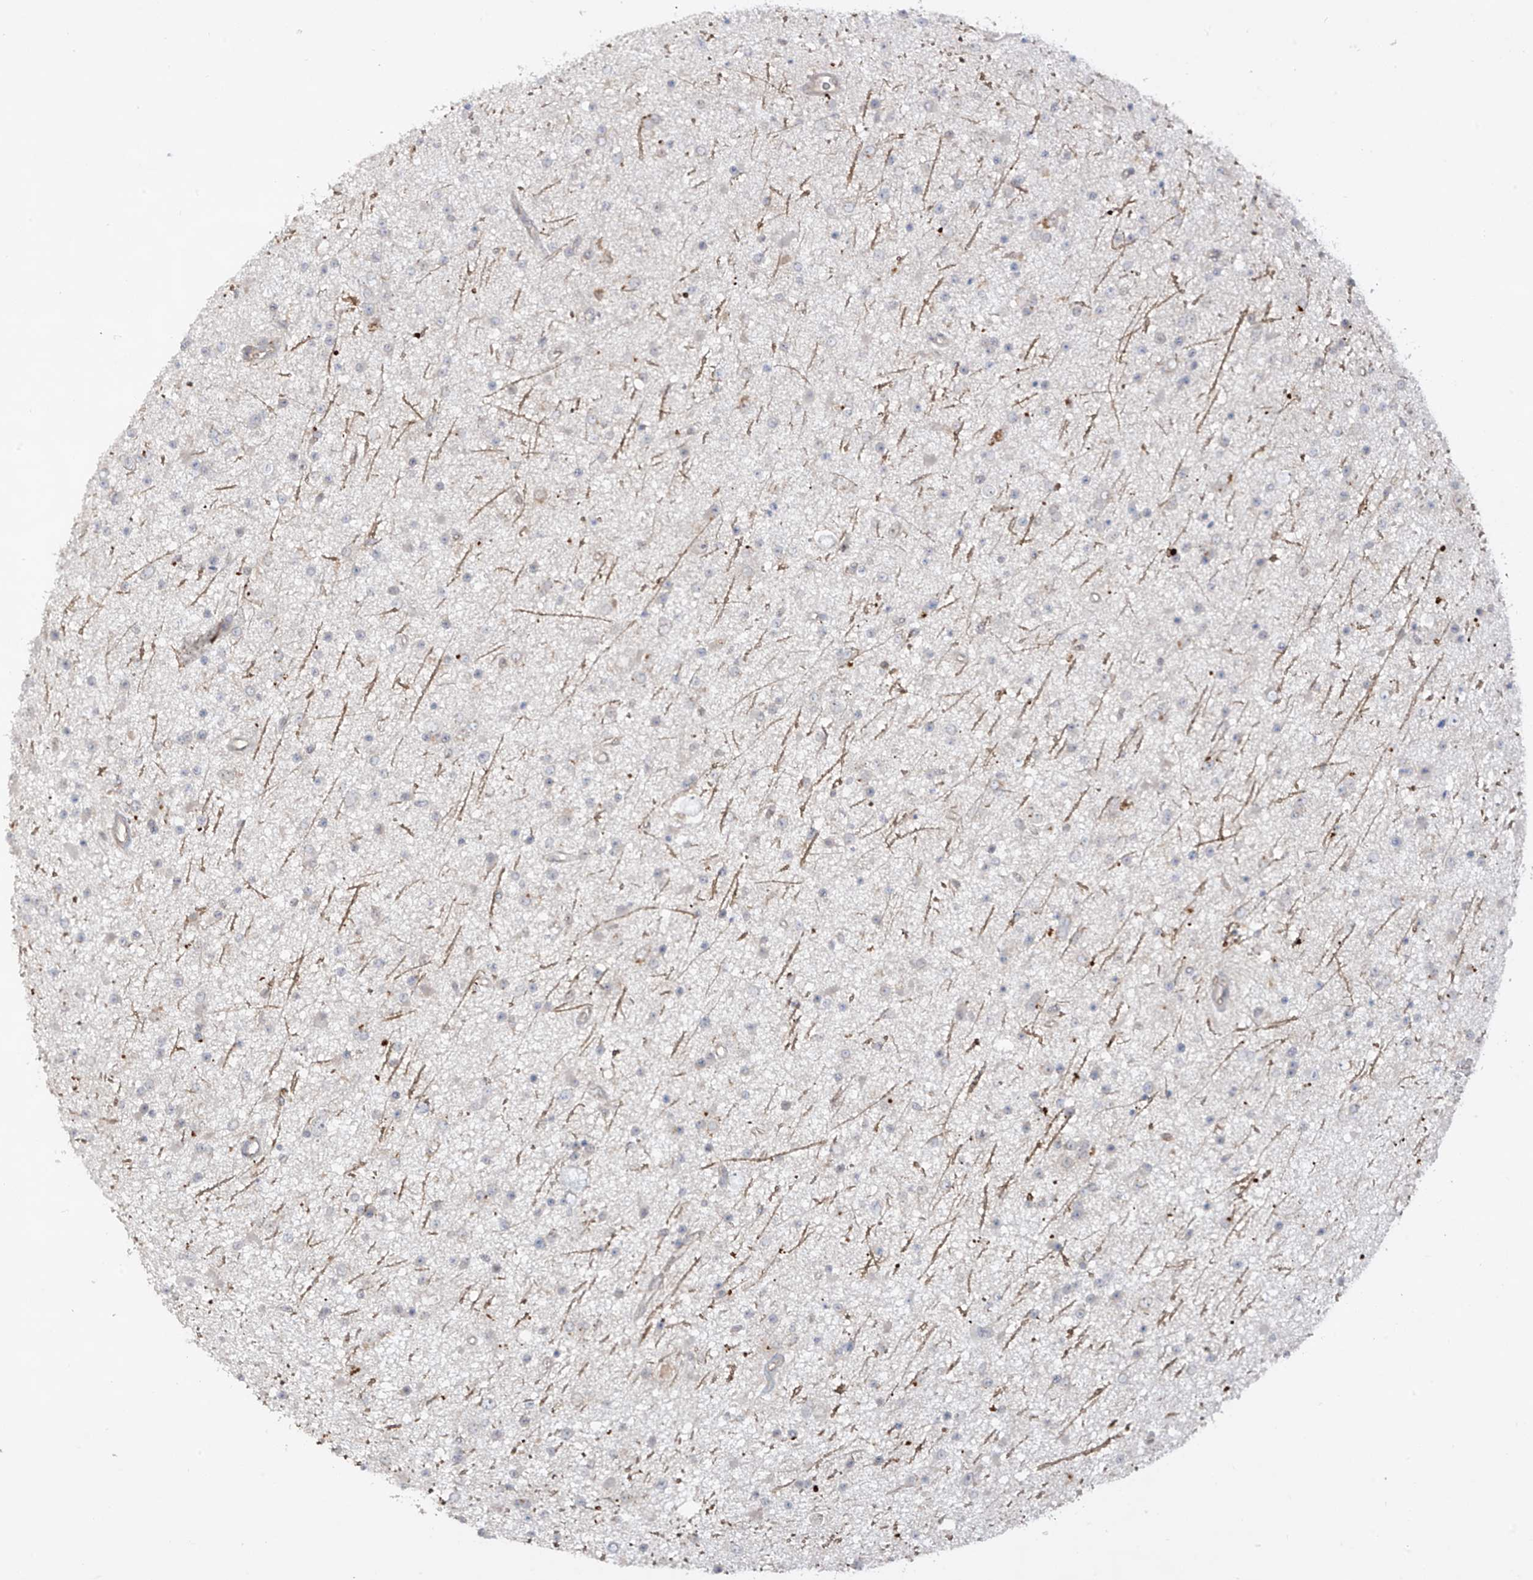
{"staining": {"intensity": "negative", "quantity": "none", "location": "none"}, "tissue": "glioma", "cell_type": "Tumor cells", "image_type": "cancer", "snomed": [{"axis": "morphology", "description": "Glioma, malignant, Low grade"}, {"axis": "topography", "description": "Cerebral cortex"}], "caption": "Malignant glioma (low-grade) was stained to show a protein in brown. There is no significant positivity in tumor cells. Brightfield microscopy of immunohistochemistry (IHC) stained with DAB (brown) and hematoxylin (blue), captured at high magnification.", "gene": "ANGEL2", "patient": {"sex": "female", "age": 39}}